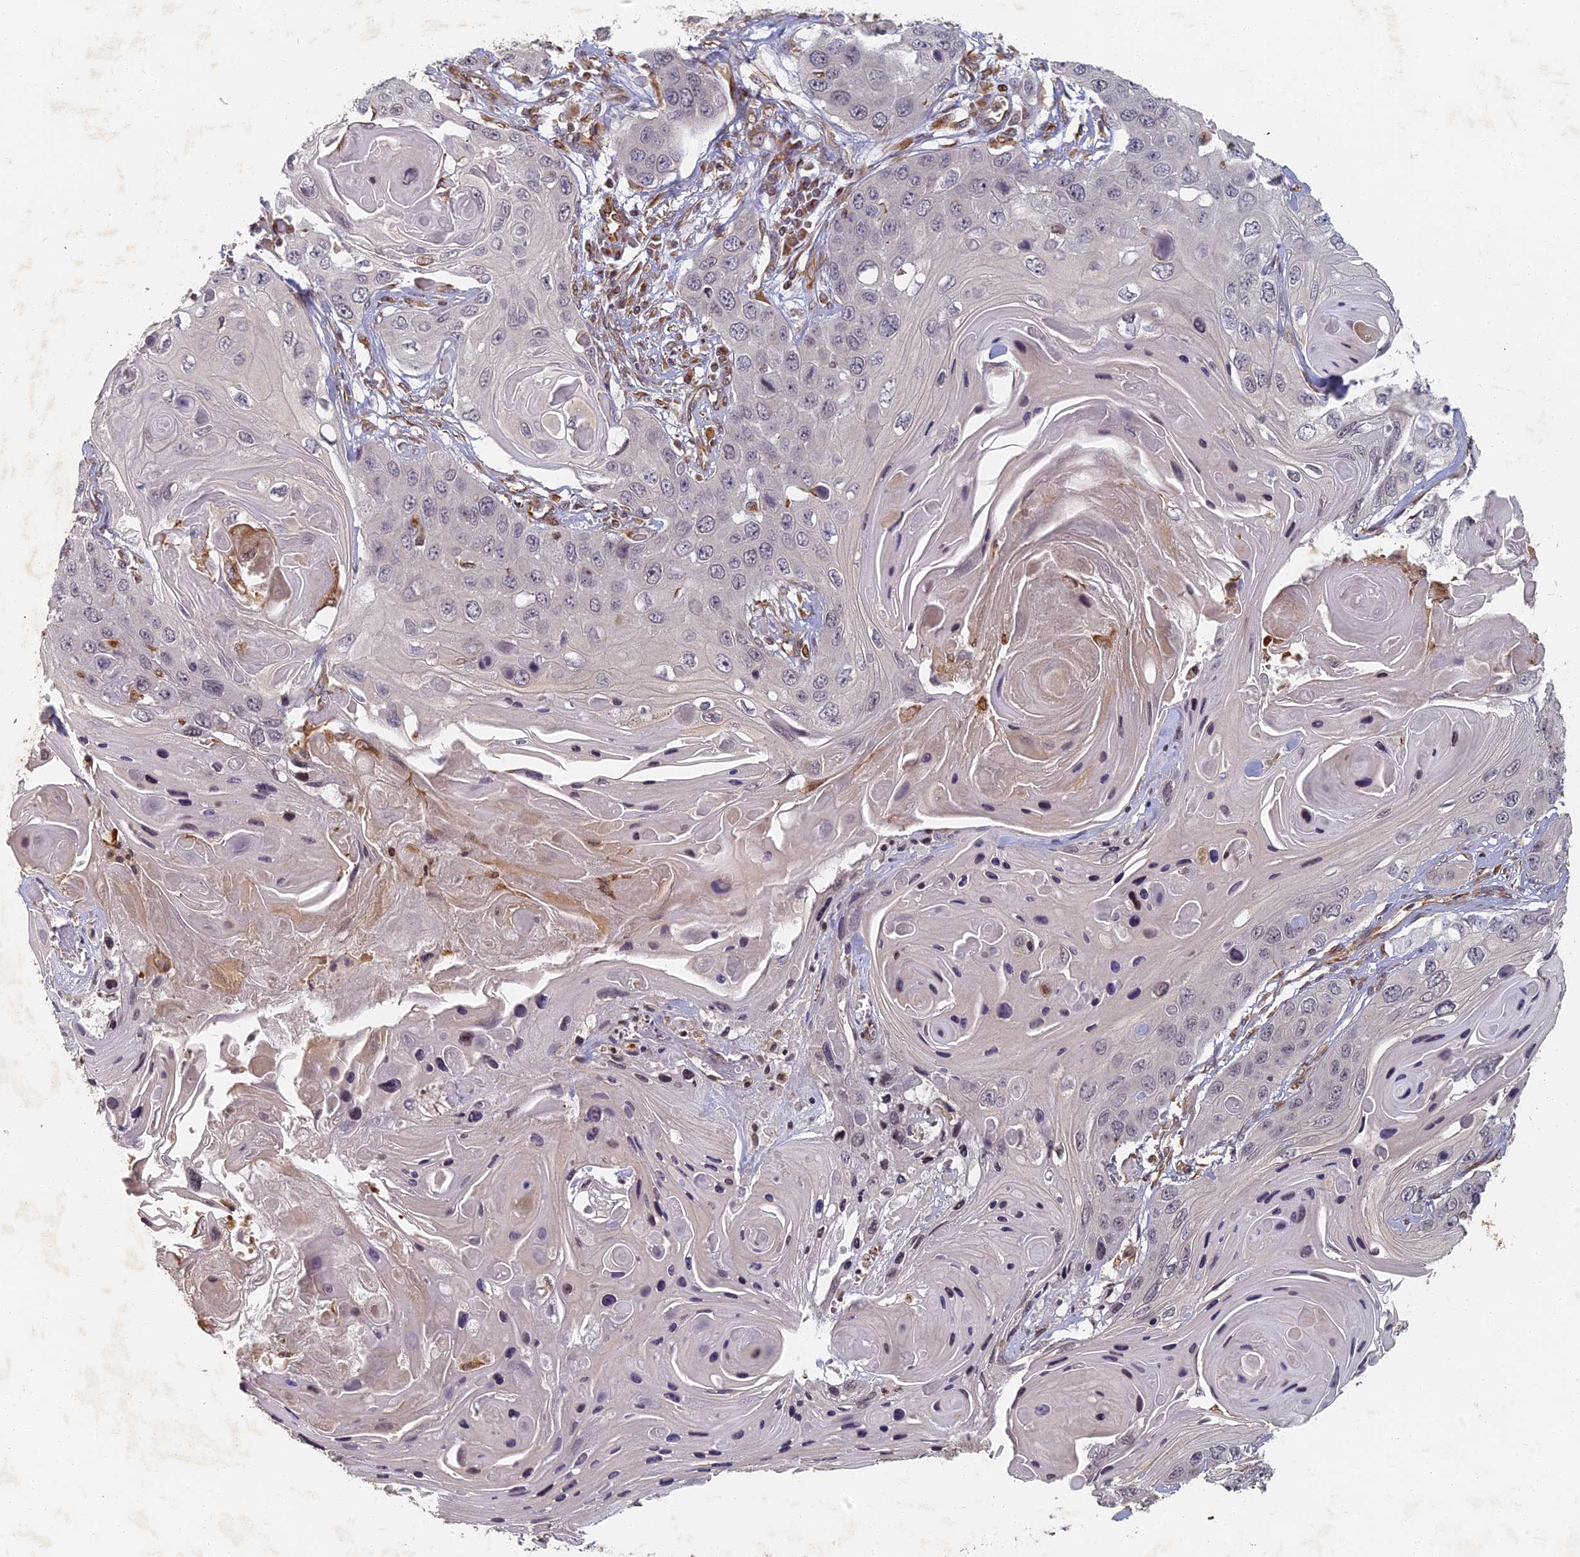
{"staining": {"intensity": "negative", "quantity": "none", "location": "none"}, "tissue": "skin cancer", "cell_type": "Tumor cells", "image_type": "cancer", "snomed": [{"axis": "morphology", "description": "Squamous cell carcinoma, NOS"}, {"axis": "topography", "description": "Skin"}], "caption": "There is no significant positivity in tumor cells of skin cancer.", "gene": "ABCB10", "patient": {"sex": "male", "age": 55}}